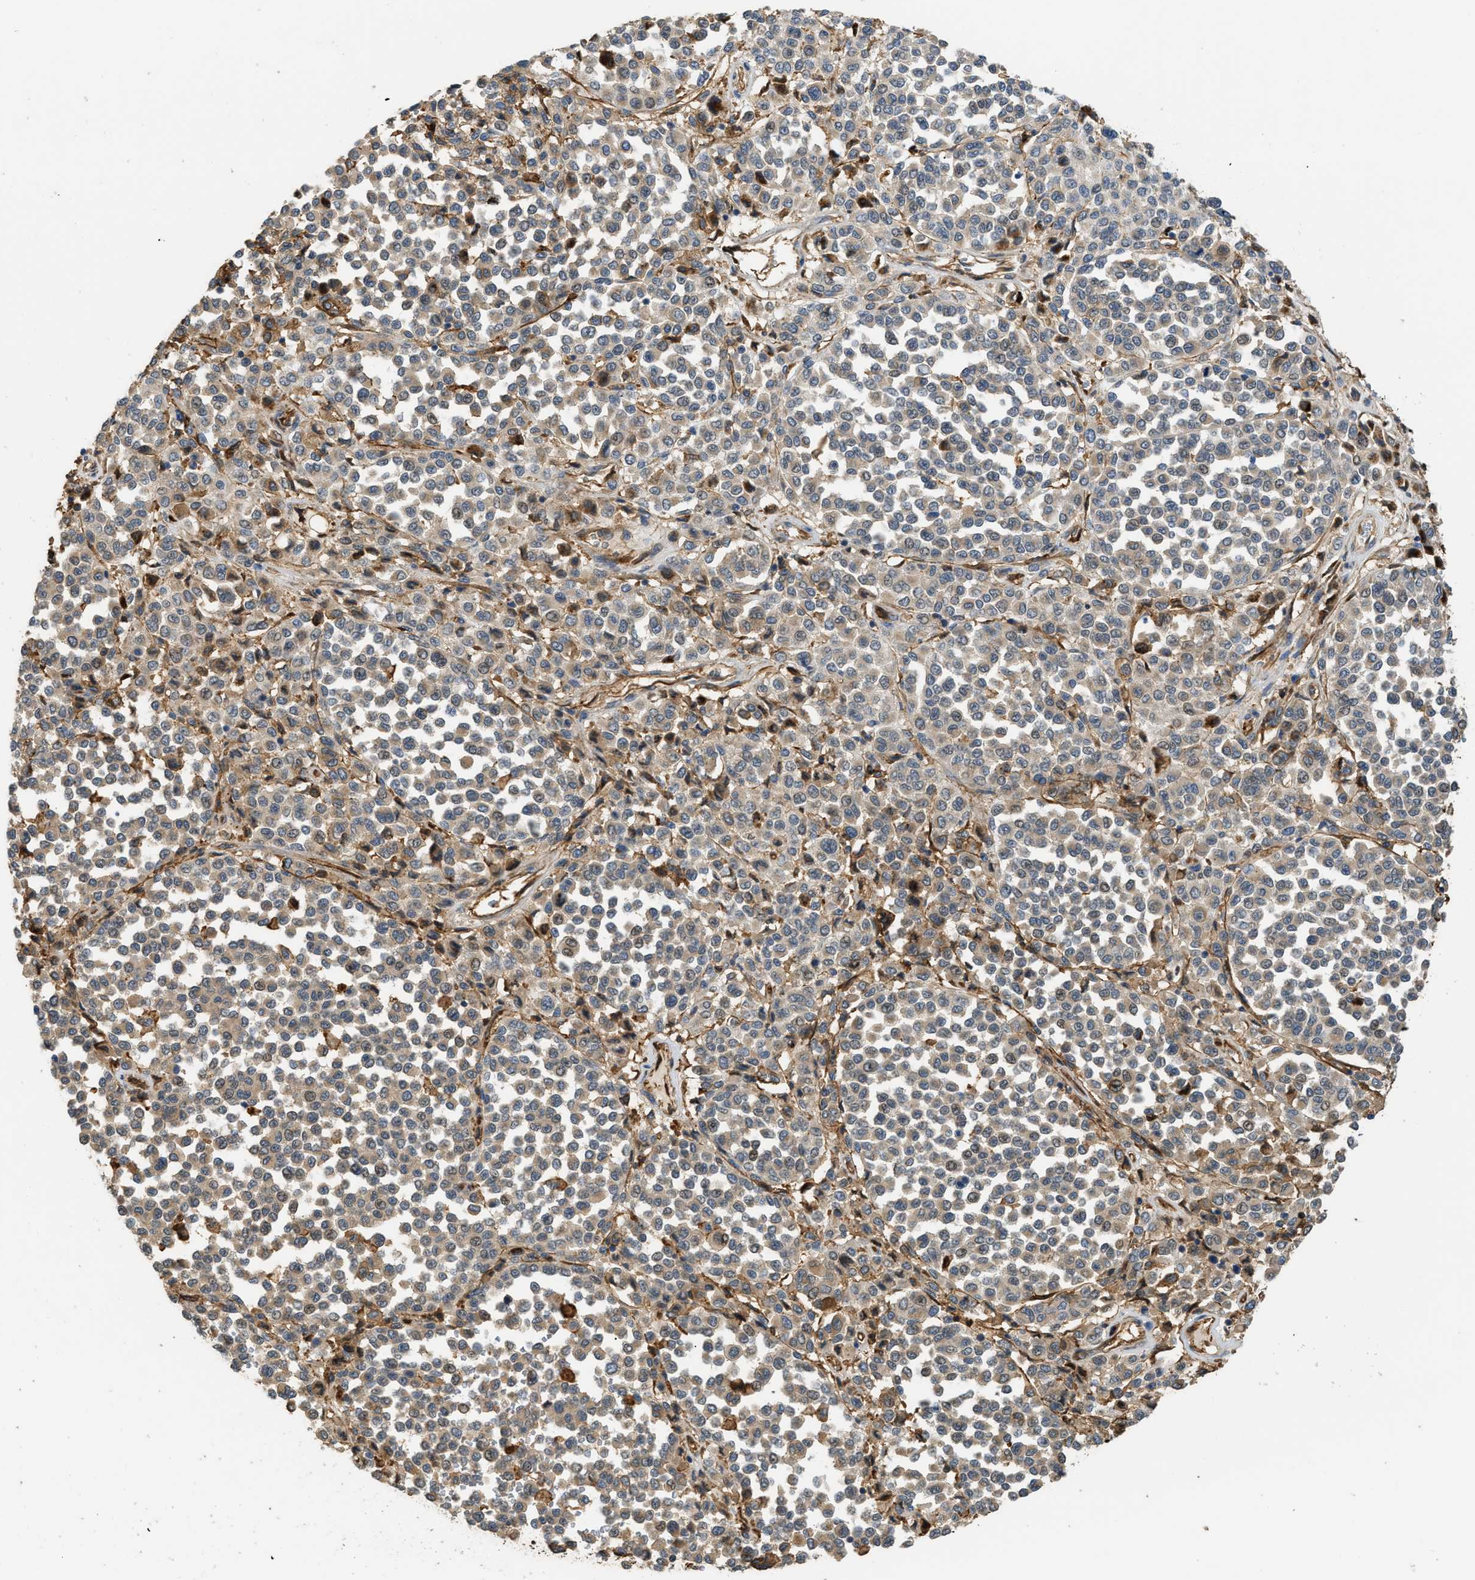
{"staining": {"intensity": "weak", "quantity": ">75%", "location": "cytoplasmic/membranous"}, "tissue": "melanoma", "cell_type": "Tumor cells", "image_type": "cancer", "snomed": [{"axis": "morphology", "description": "Malignant melanoma, Metastatic site"}, {"axis": "topography", "description": "Pancreas"}], "caption": "Malignant melanoma (metastatic site) stained for a protein reveals weak cytoplasmic/membranous positivity in tumor cells.", "gene": "DDHD2", "patient": {"sex": "female", "age": 30}}